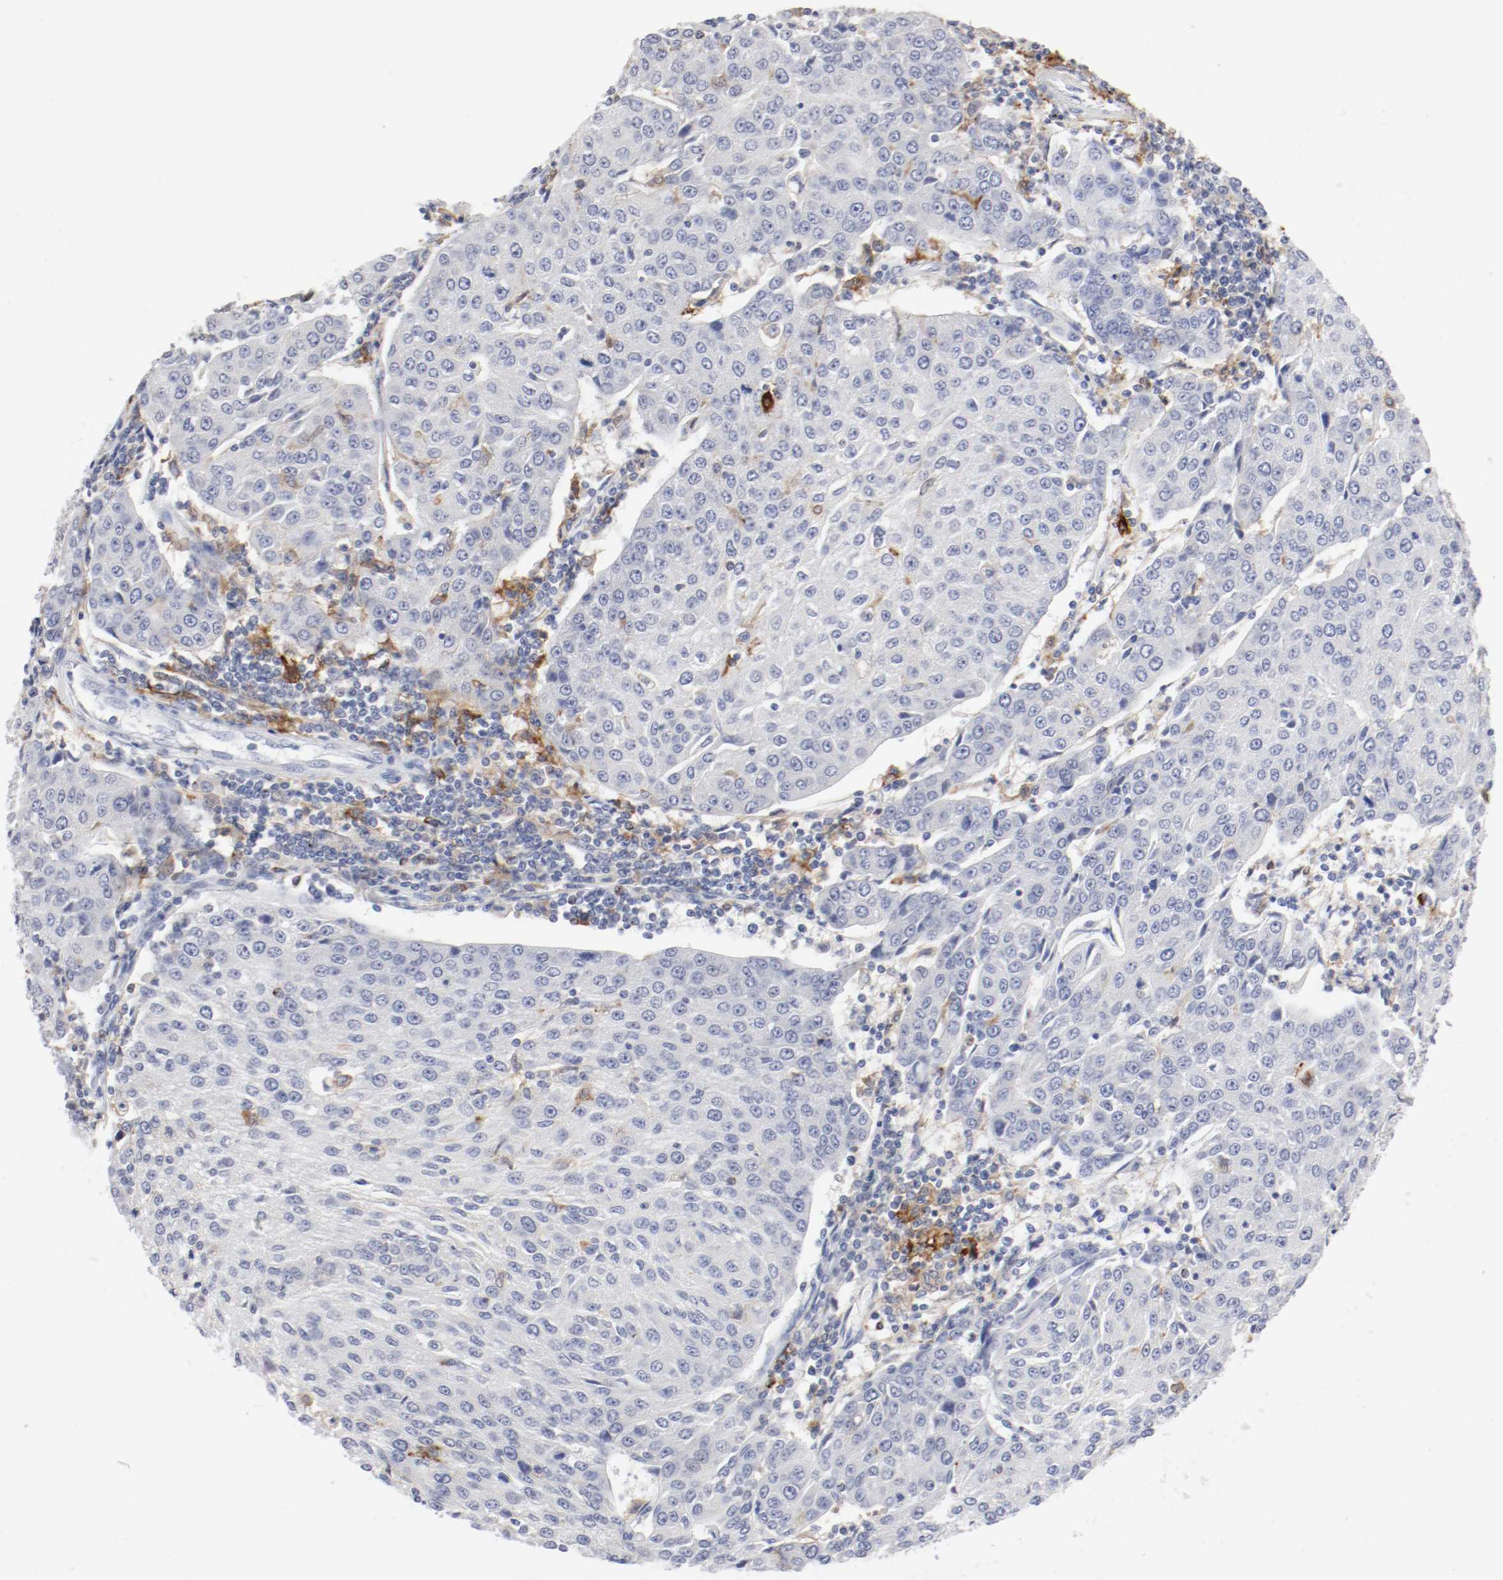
{"staining": {"intensity": "strong", "quantity": "<25%", "location": "cytoplasmic/membranous"}, "tissue": "urothelial cancer", "cell_type": "Tumor cells", "image_type": "cancer", "snomed": [{"axis": "morphology", "description": "Urothelial carcinoma, High grade"}, {"axis": "topography", "description": "Urinary bladder"}], "caption": "High-grade urothelial carcinoma tissue exhibits strong cytoplasmic/membranous staining in approximately <25% of tumor cells", "gene": "ITGAX", "patient": {"sex": "female", "age": 85}}